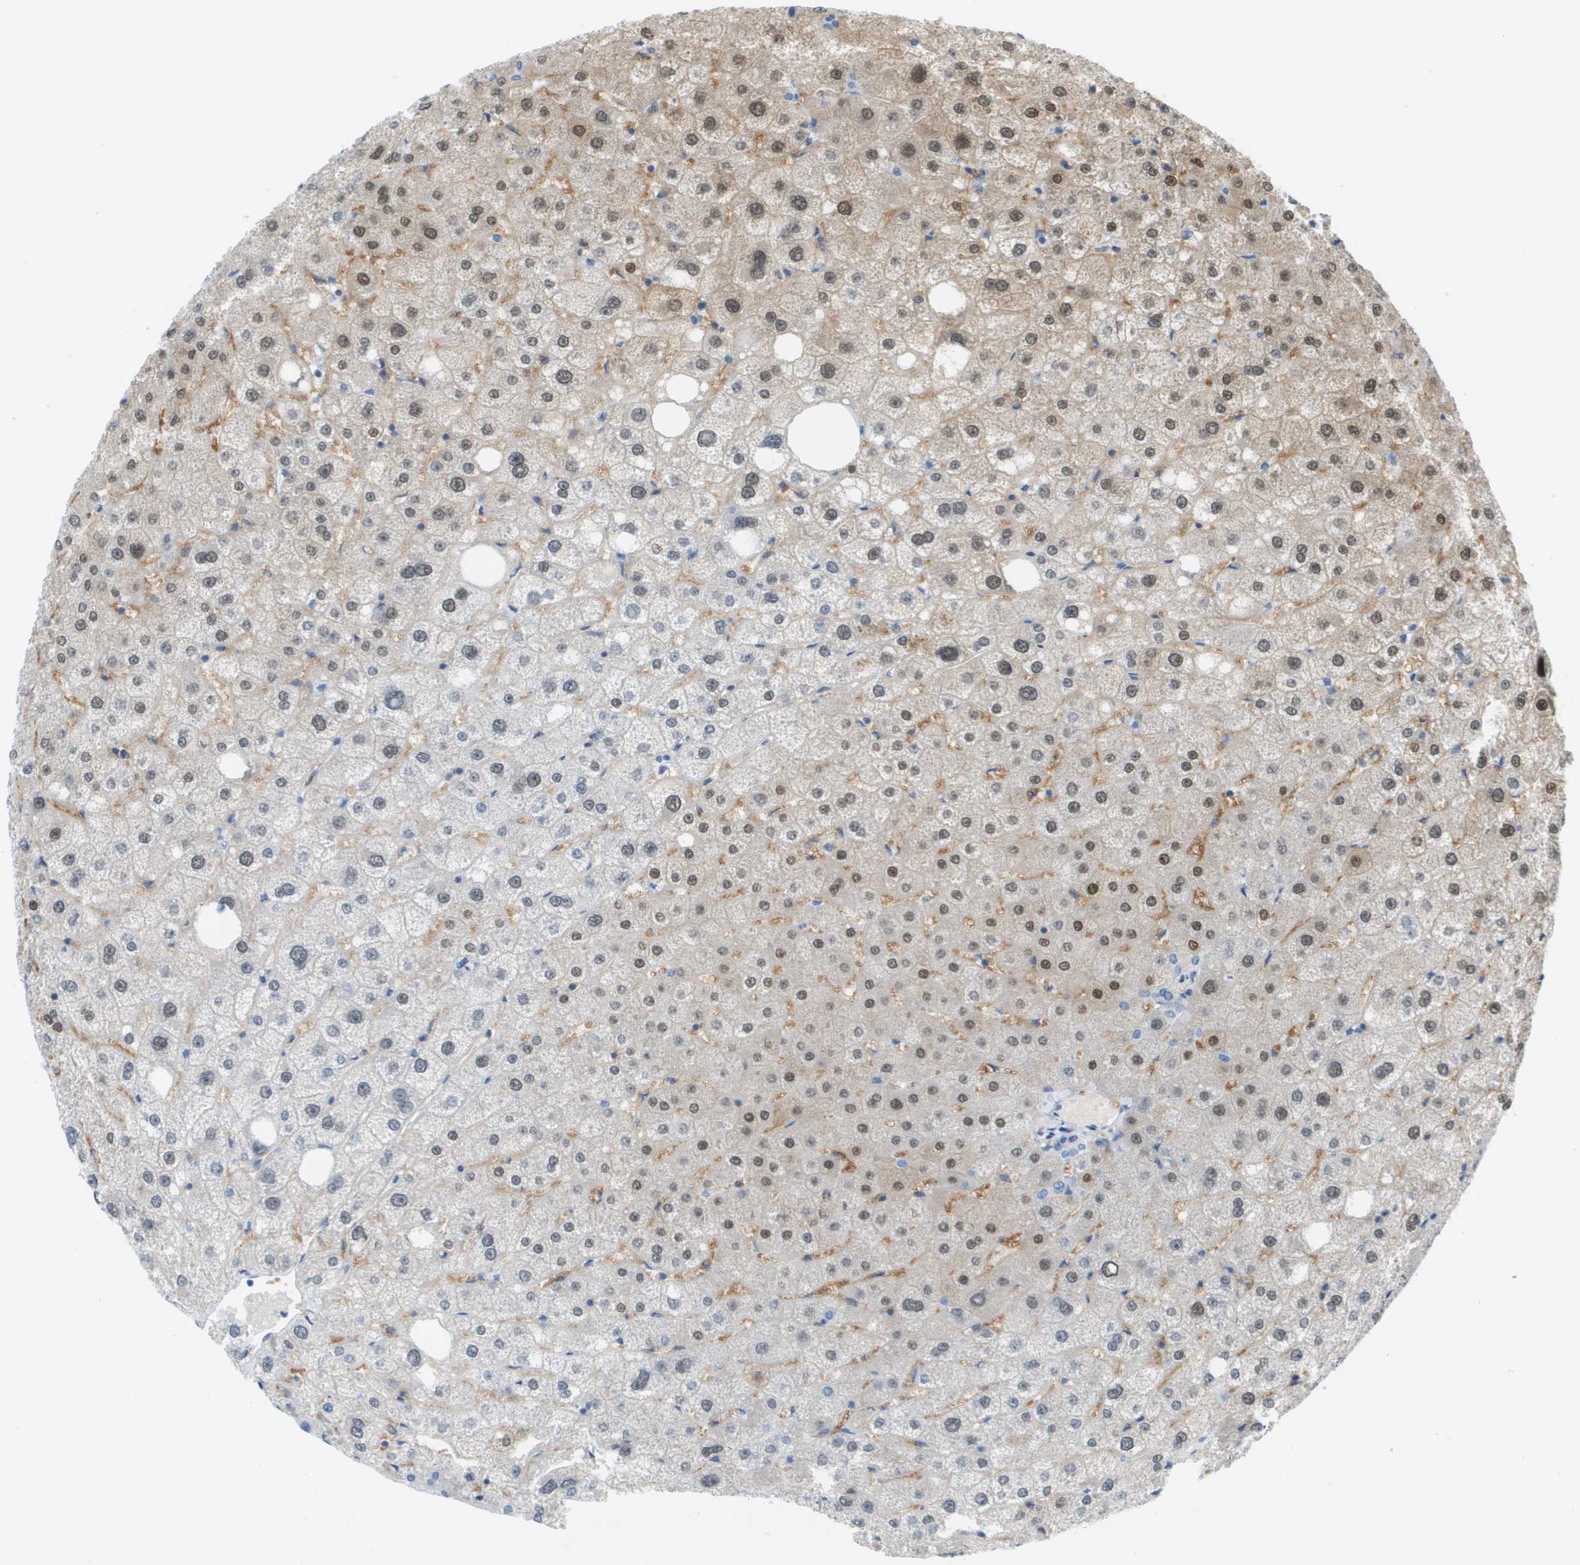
{"staining": {"intensity": "negative", "quantity": "none", "location": "none"}, "tissue": "liver", "cell_type": "Cholangiocytes", "image_type": "normal", "snomed": [{"axis": "morphology", "description": "Normal tissue, NOS"}, {"axis": "topography", "description": "Liver"}], "caption": "Liver stained for a protein using IHC displays no positivity cholangiocytes.", "gene": "CUL9", "patient": {"sex": "male", "age": 73}}